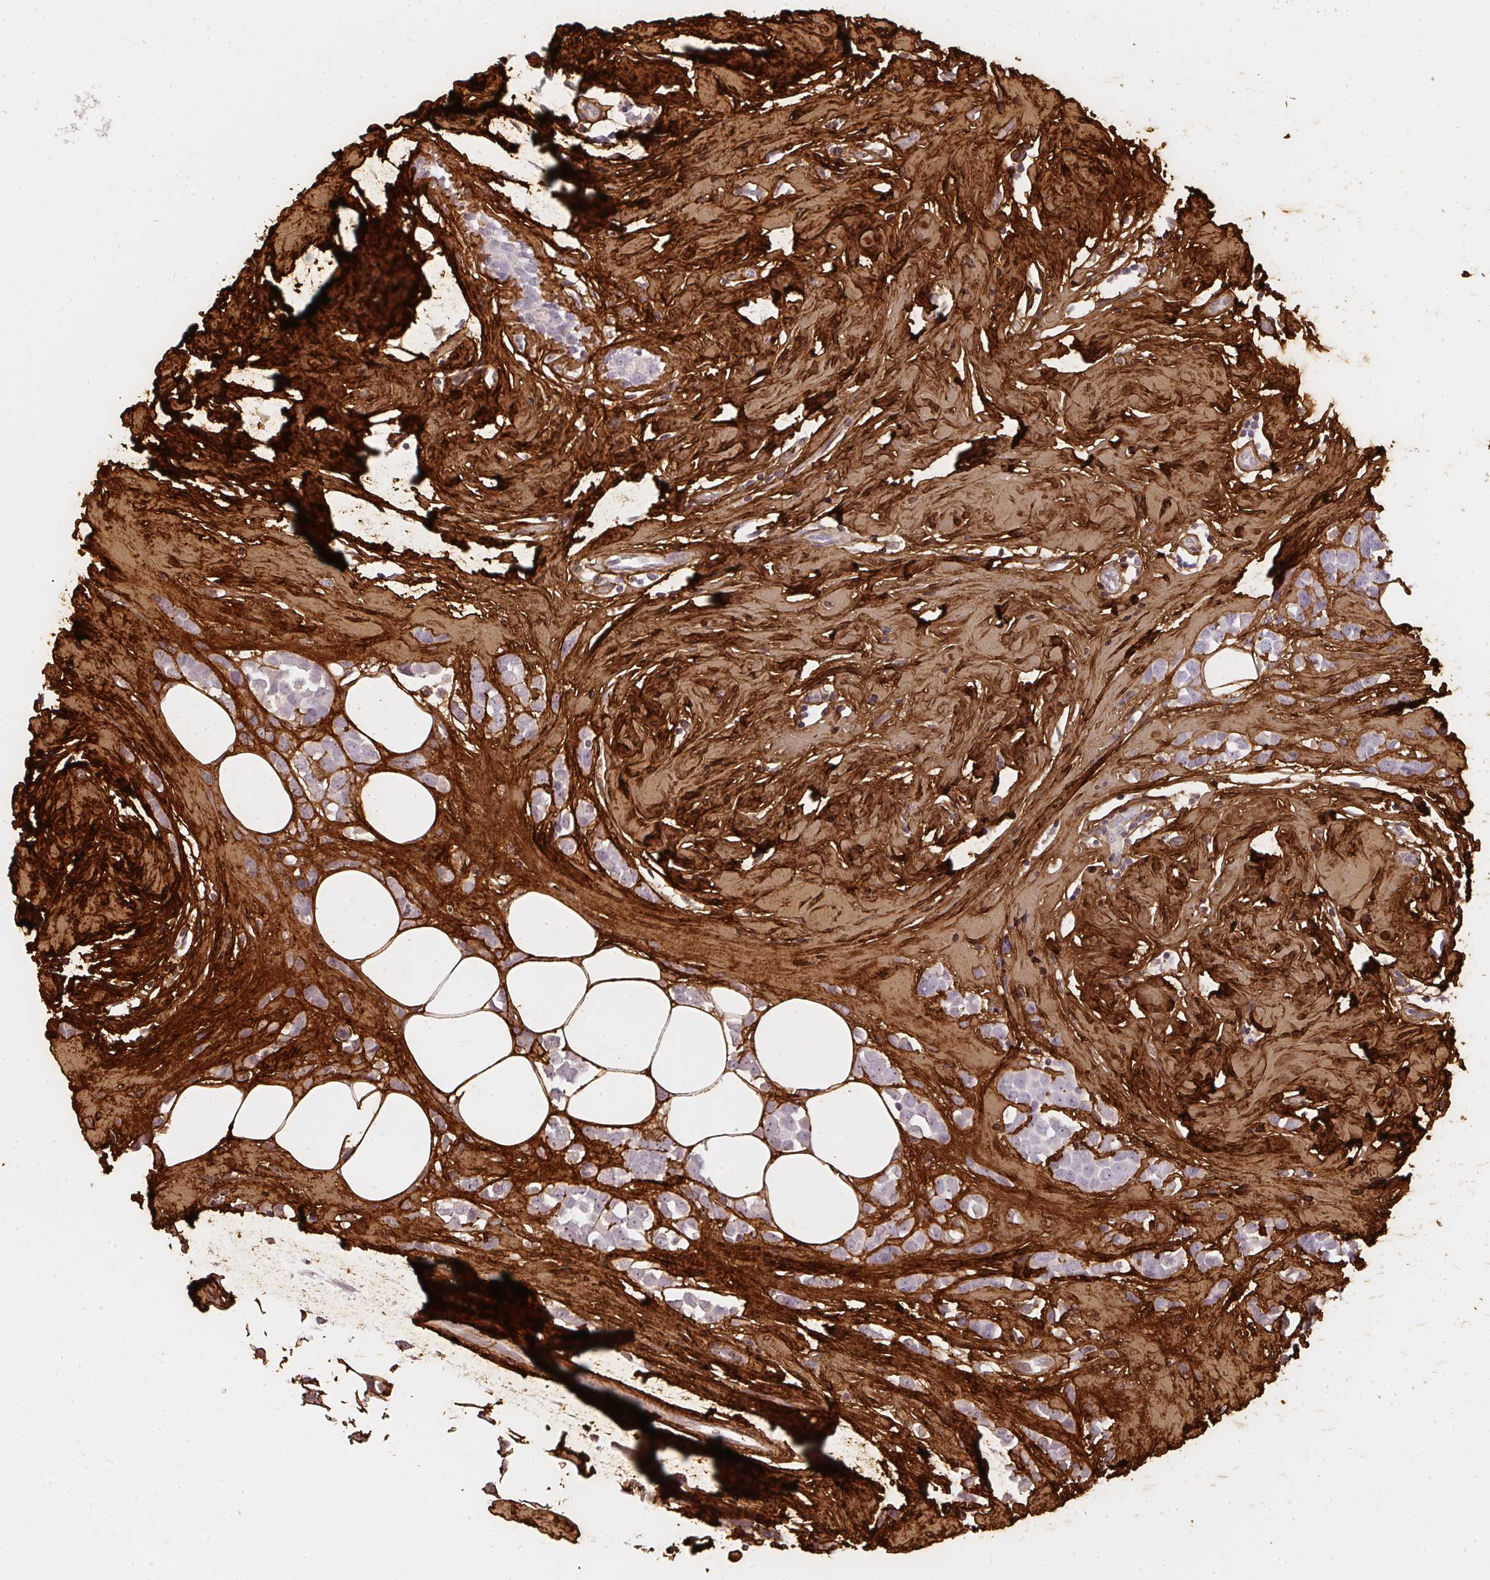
{"staining": {"intensity": "negative", "quantity": "none", "location": "none"}, "tissue": "breast cancer", "cell_type": "Tumor cells", "image_type": "cancer", "snomed": [{"axis": "morphology", "description": "Duct carcinoma"}, {"axis": "topography", "description": "Breast"}], "caption": "This is an immunohistochemistry micrograph of human breast invasive ductal carcinoma. There is no expression in tumor cells.", "gene": "COL3A1", "patient": {"sex": "female", "age": 80}}